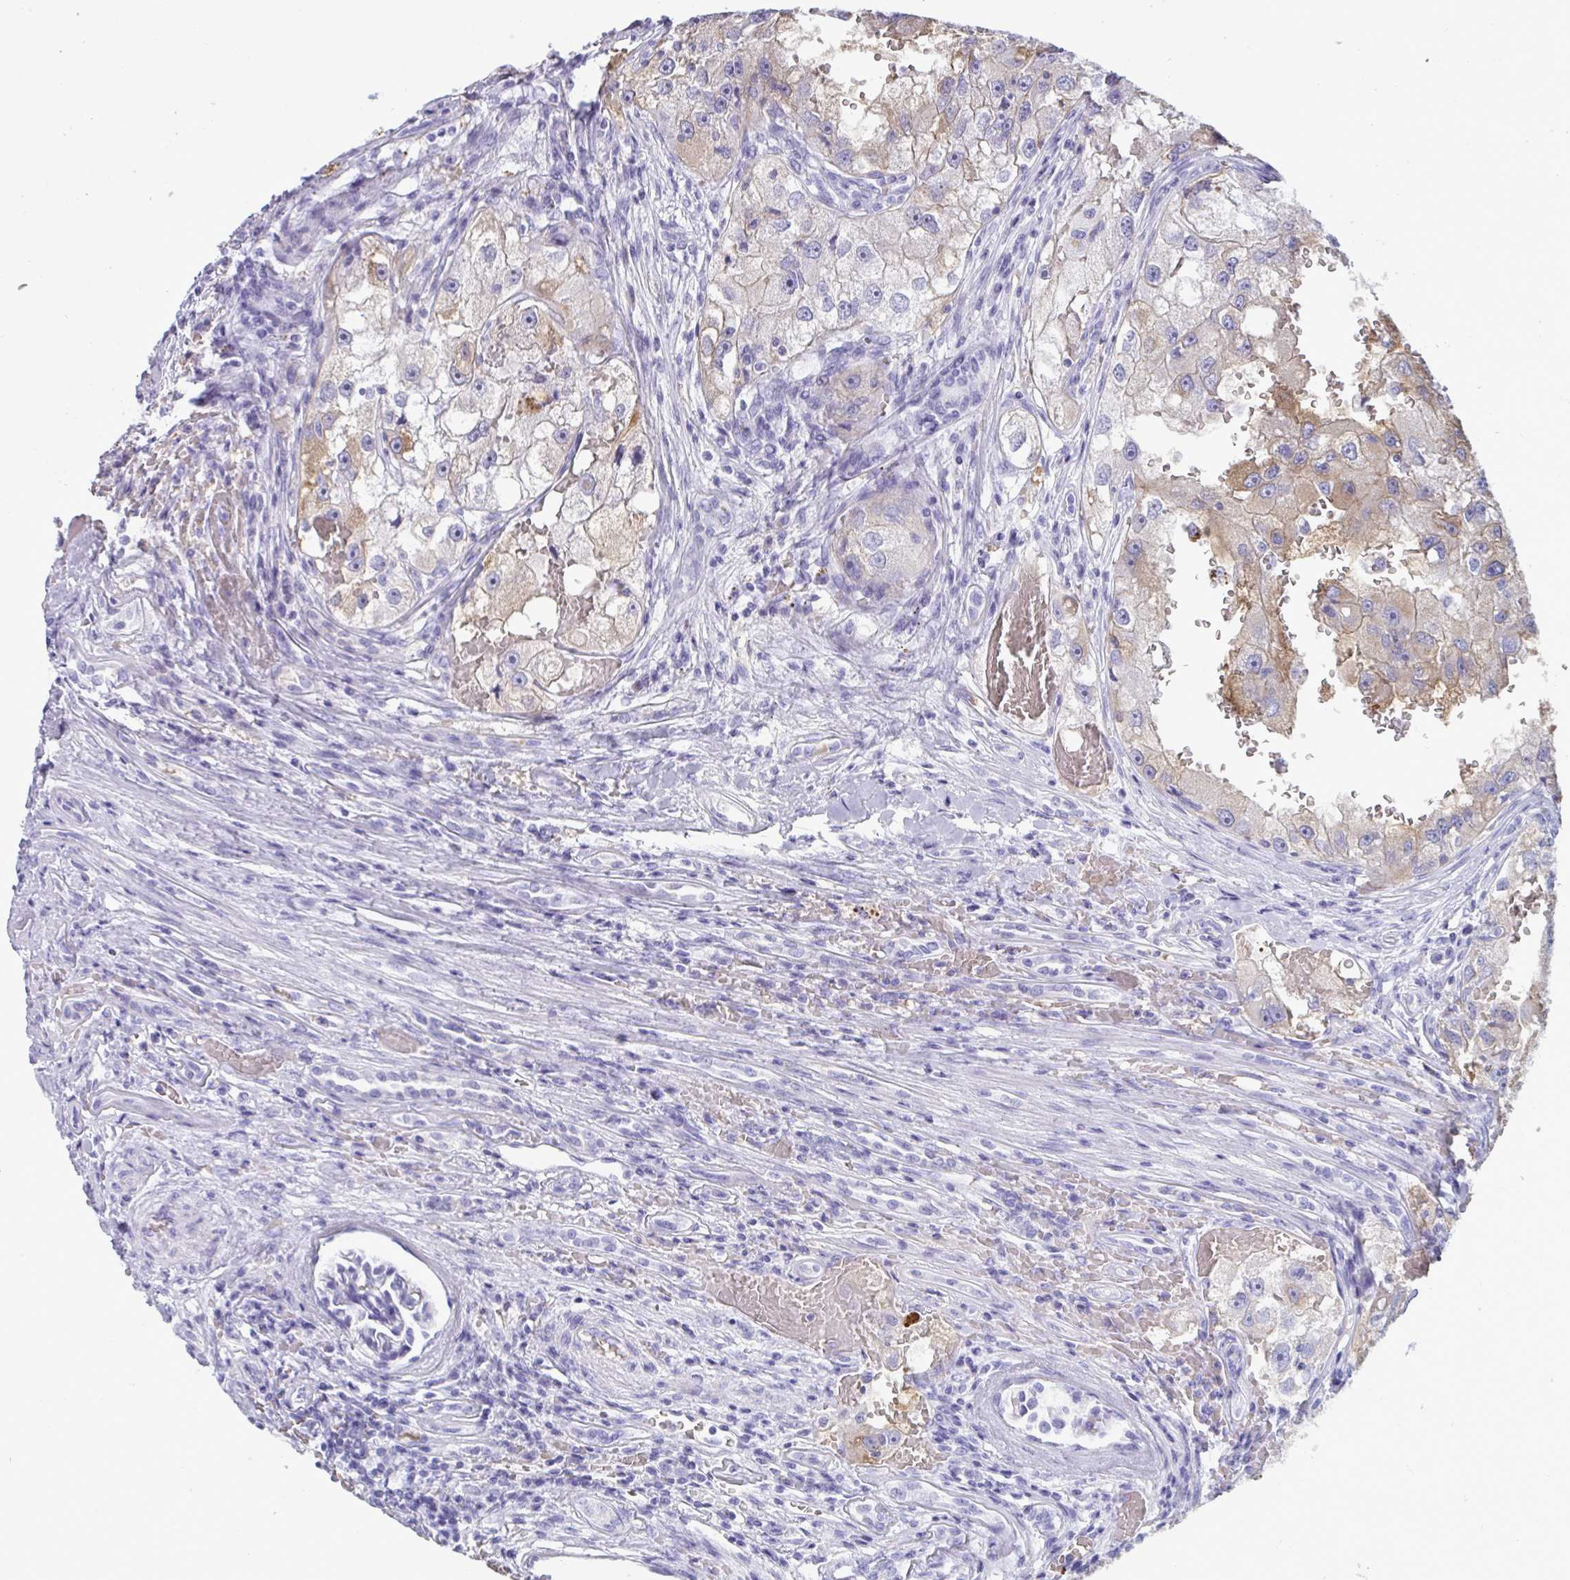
{"staining": {"intensity": "weak", "quantity": "<25%", "location": "cytoplasmic/membranous"}, "tissue": "renal cancer", "cell_type": "Tumor cells", "image_type": "cancer", "snomed": [{"axis": "morphology", "description": "Adenocarcinoma, NOS"}, {"axis": "topography", "description": "Kidney"}], "caption": "Adenocarcinoma (renal) was stained to show a protein in brown. There is no significant positivity in tumor cells.", "gene": "SLC2A1", "patient": {"sex": "male", "age": 63}}